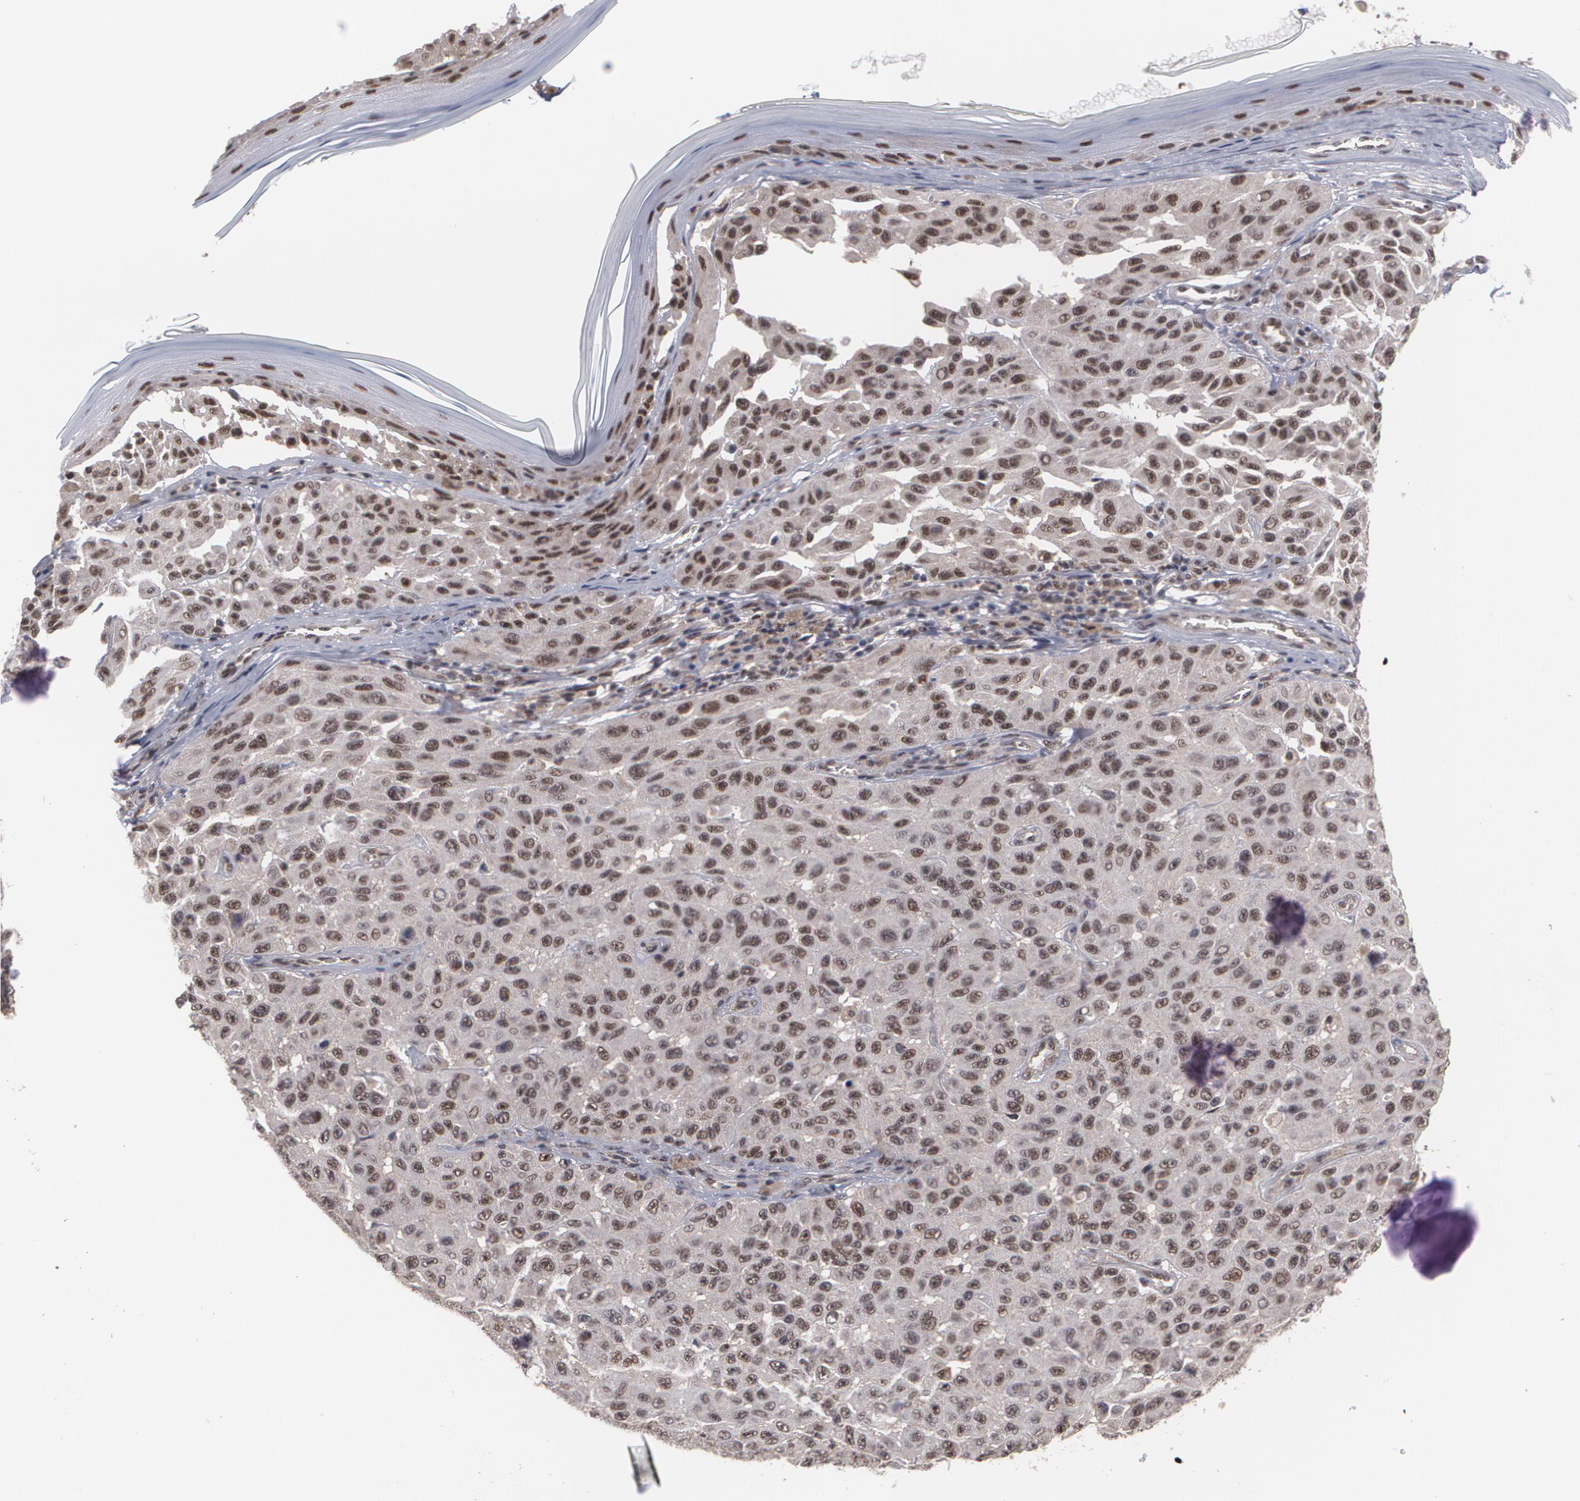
{"staining": {"intensity": "strong", "quantity": ">75%", "location": "nuclear"}, "tissue": "melanoma", "cell_type": "Tumor cells", "image_type": "cancer", "snomed": [{"axis": "morphology", "description": "Malignant melanoma, NOS"}, {"axis": "topography", "description": "Skin"}], "caption": "Immunohistochemistry (IHC) of human melanoma demonstrates high levels of strong nuclear expression in approximately >75% of tumor cells.", "gene": "INTS6", "patient": {"sex": "male", "age": 30}}